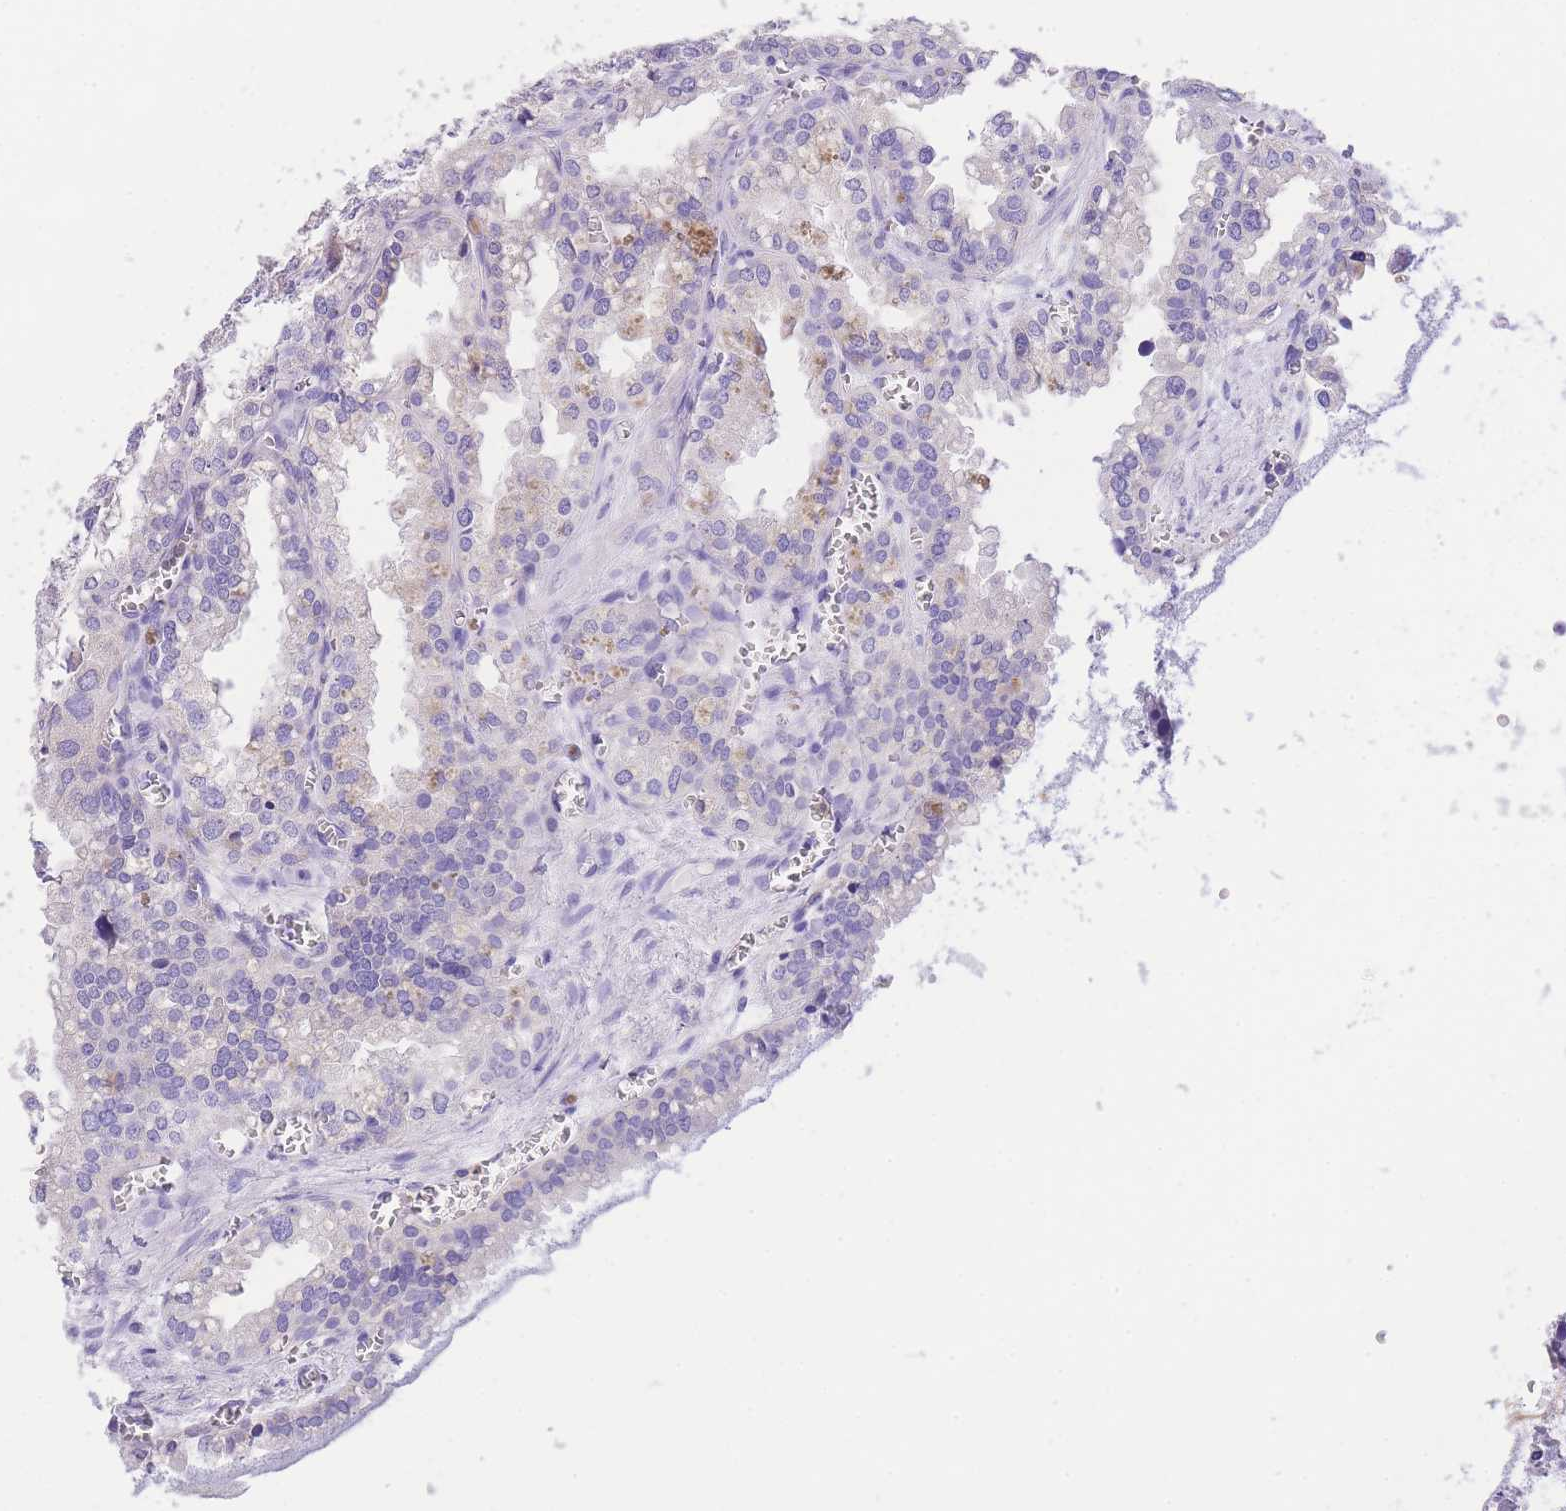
{"staining": {"intensity": "negative", "quantity": "none", "location": "none"}, "tissue": "seminal vesicle", "cell_type": "Glandular cells", "image_type": "normal", "snomed": [{"axis": "morphology", "description": "Normal tissue, NOS"}, {"axis": "topography", "description": "Prostate"}, {"axis": "topography", "description": "Seminal veicle"}], "caption": "An IHC histopathology image of normal seminal vesicle is shown. There is no staining in glandular cells of seminal vesicle. (Stains: DAB (3,3'-diaminobenzidine) IHC with hematoxylin counter stain, Microscopy: brightfield microscopy at high magnification).", "gene": "EPN2", "patient": {"sex": "male", "age": 51}}